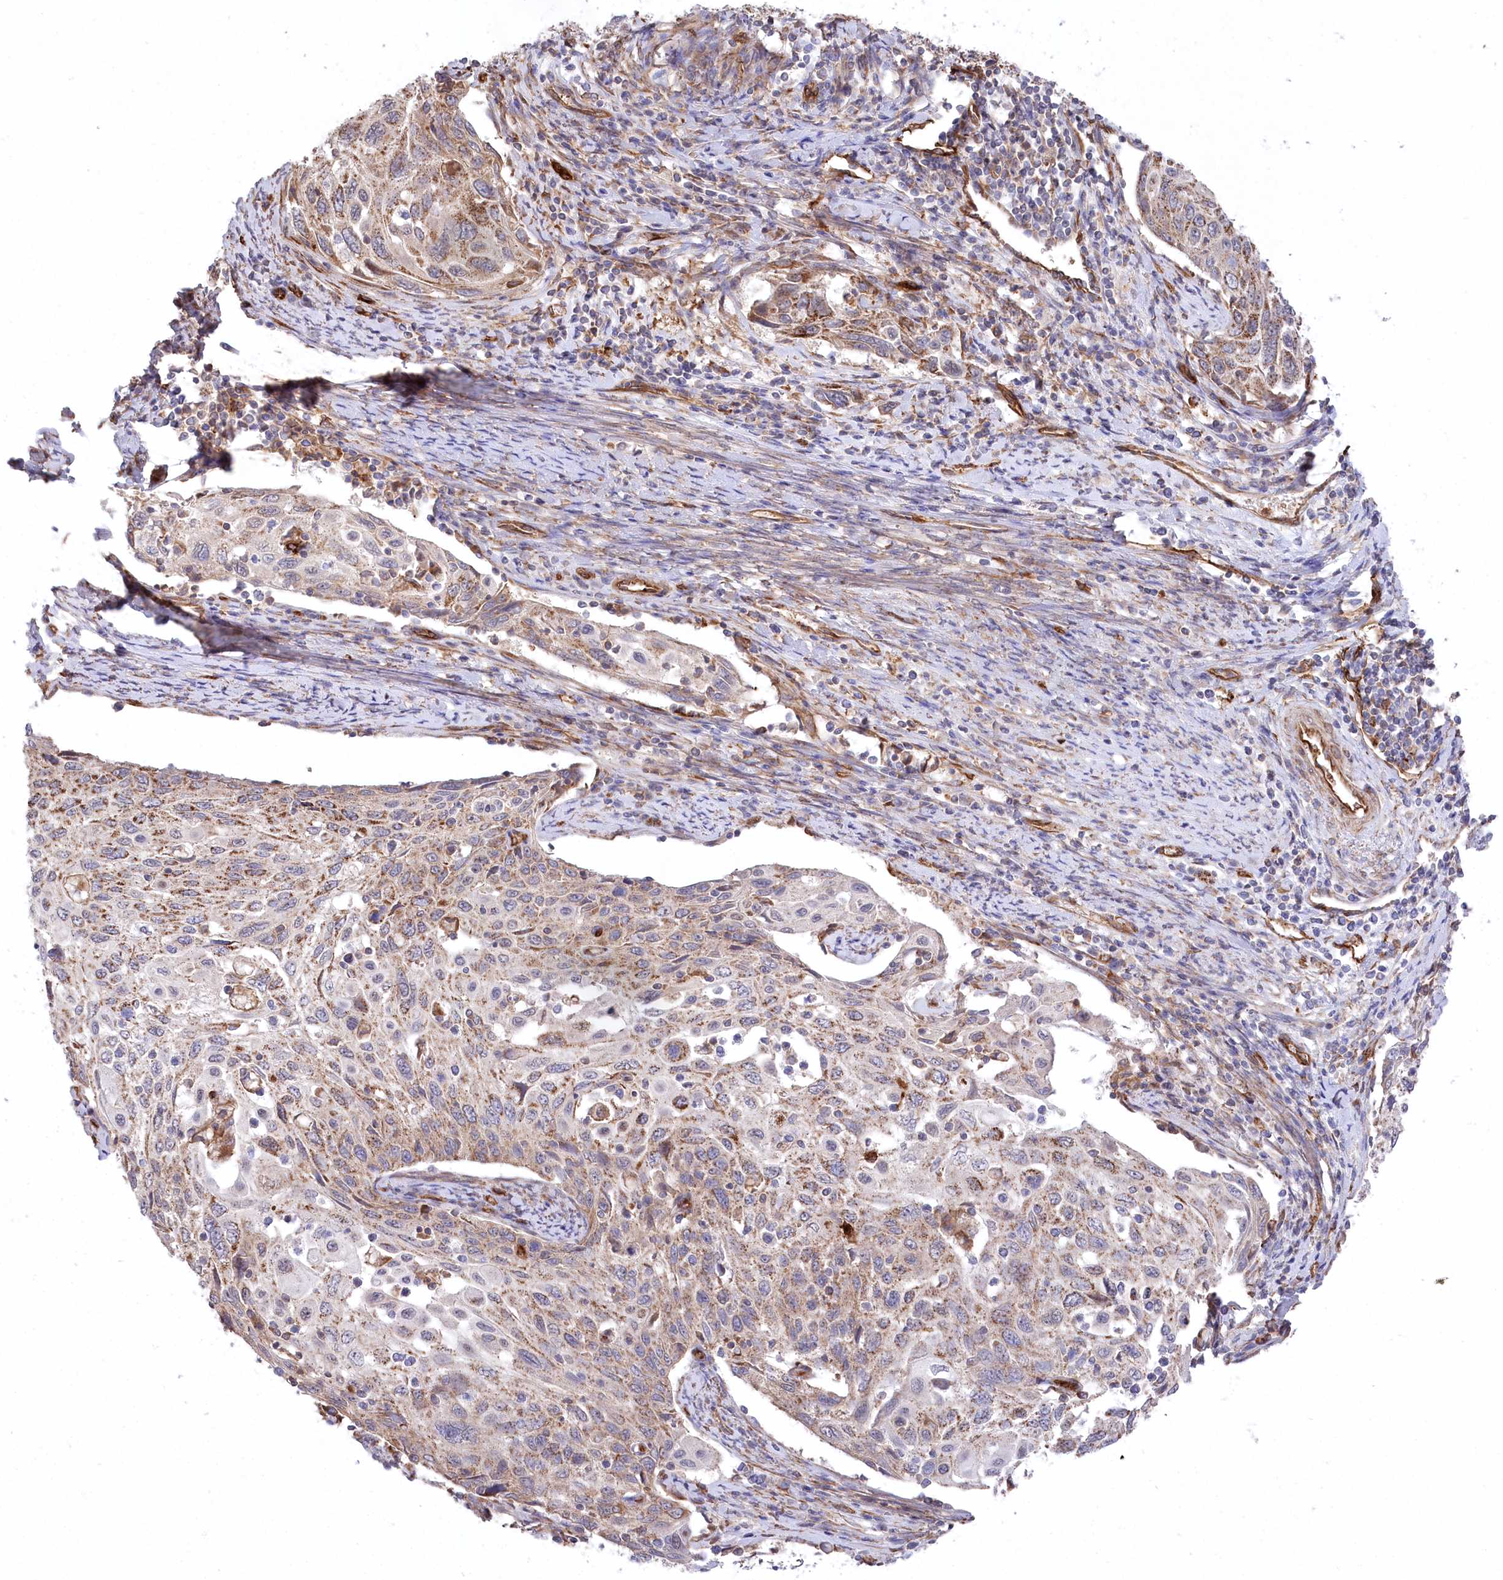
{"staining": {"intensity": "moderate", "quantity": ">75%", "location": "cytoplasmic/membranous"}, "tissue": "cervical cancer", "cell_type": "Tumor cells", "image_type": "cancer", "snomed": [{"axis": "morphology", "description": "Squamous cell carcinoma, NOS"}, {"axis": "topography", "description": "Cervix"}], "caption": "Cervical cancer (squamous cell carcinoma) tissue exhibits moderate cytoplasmic/membranous staining in about >75% of tumor cells Using DAB (3,3'-diaminobenzidine) (brown) and hematoxylin (blue) stains, captured at high magnification using brightfield microscopy.", "gene": "MTPAP", "patient": {"sex": "female", "age": 70}}